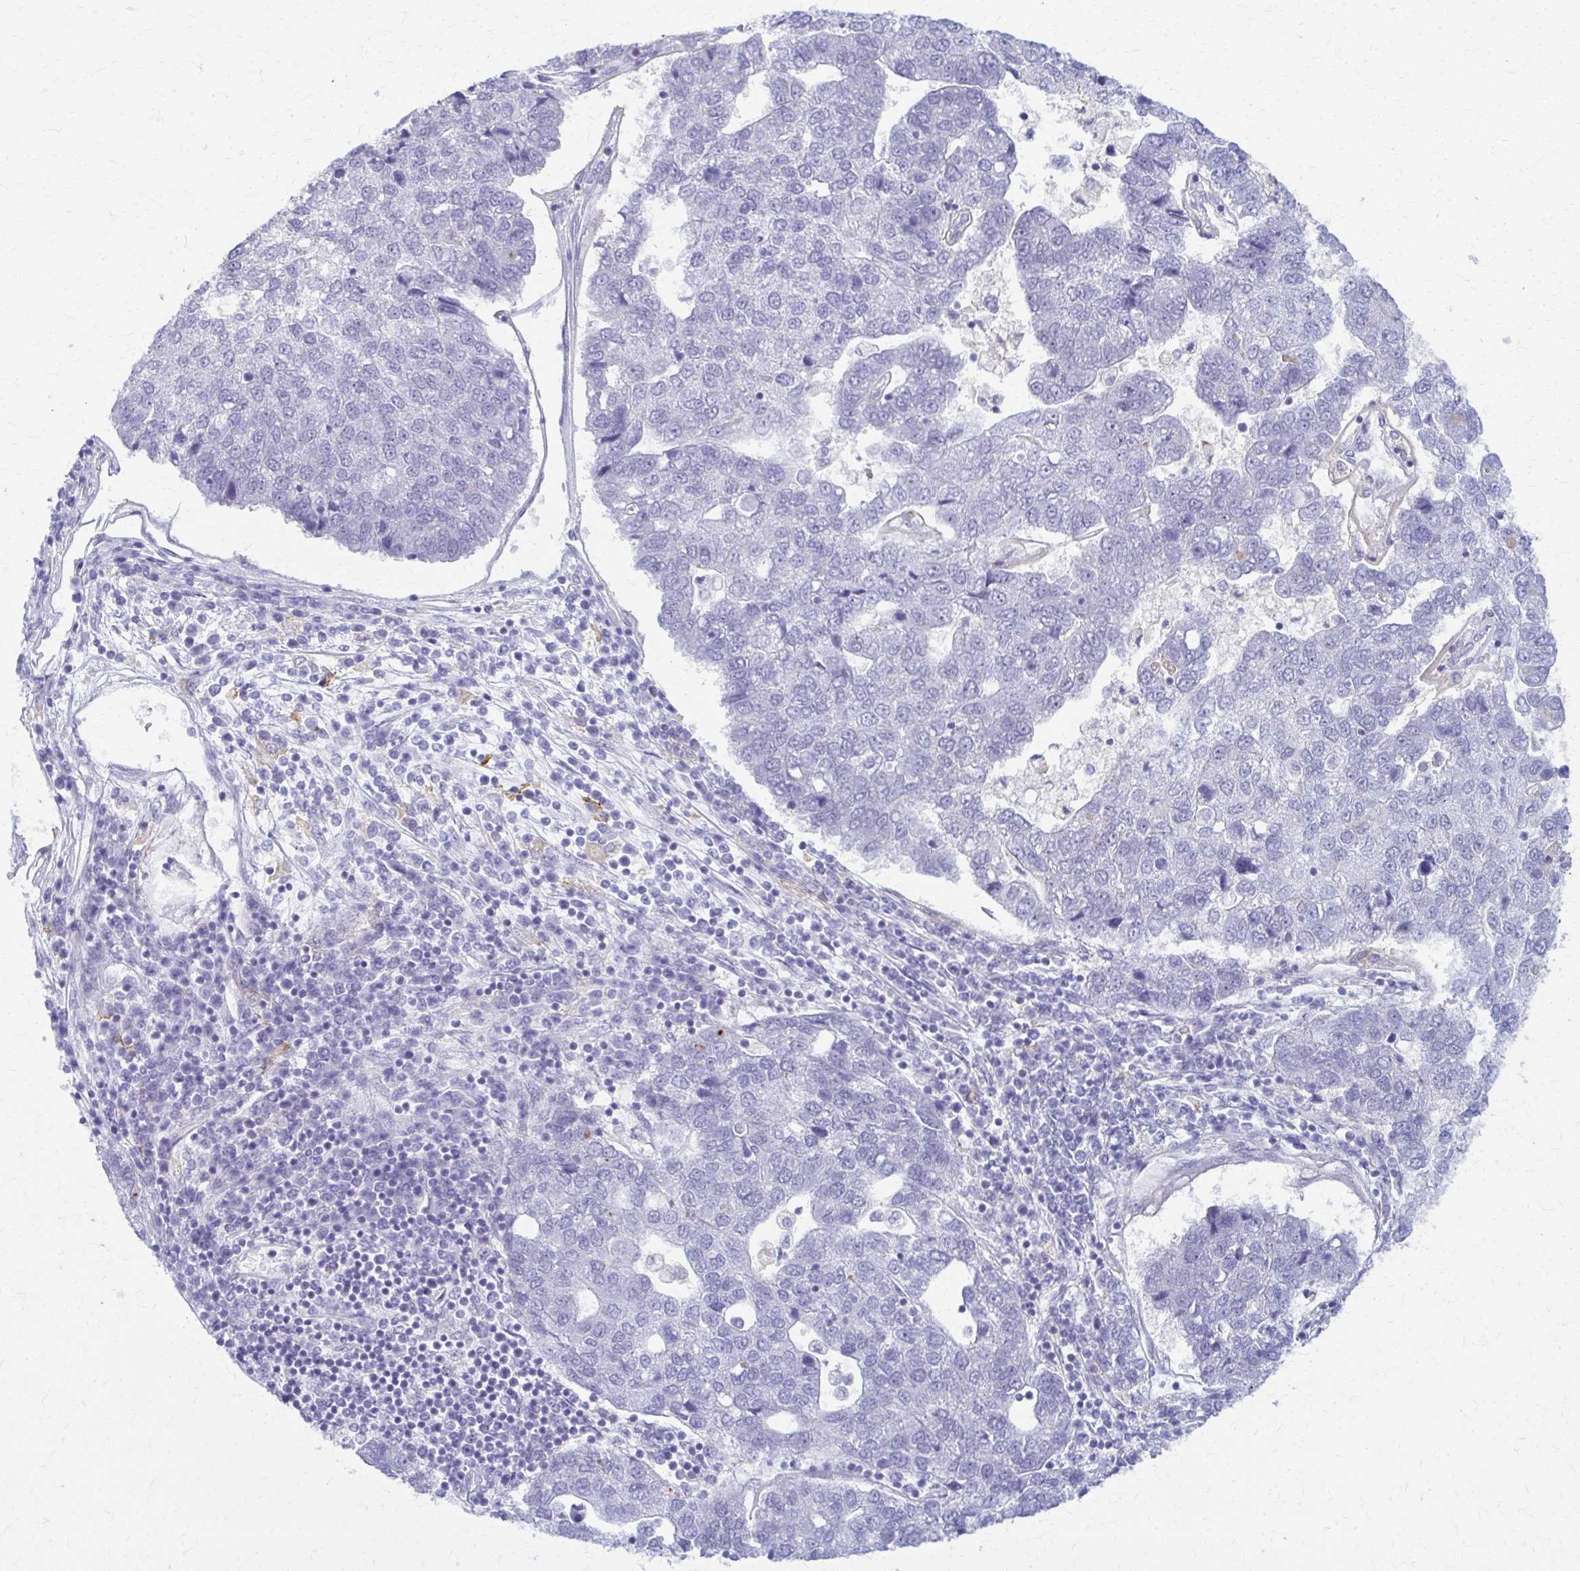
{"staining": {"intensity": "negative", "quantity": "none", "location": "none"}, "tissue": "pancreatic cancer", "cell_type": "Tumor cells", "image_type": "cancer", "snomed": [{"axis": "morphology", "description": "Adenocarcinoma, NOS"}, {"axis": "topography", "description": "Pancreas"}], "caption": "Immunohistochemistry photomicrograph of adenocarcinoma (pancreatic) stained for a protein (brown), which reveals no positivity in tumor cells.", "gene": "RHOBTB2", "patient": {"sex": "female", "age": 61}}